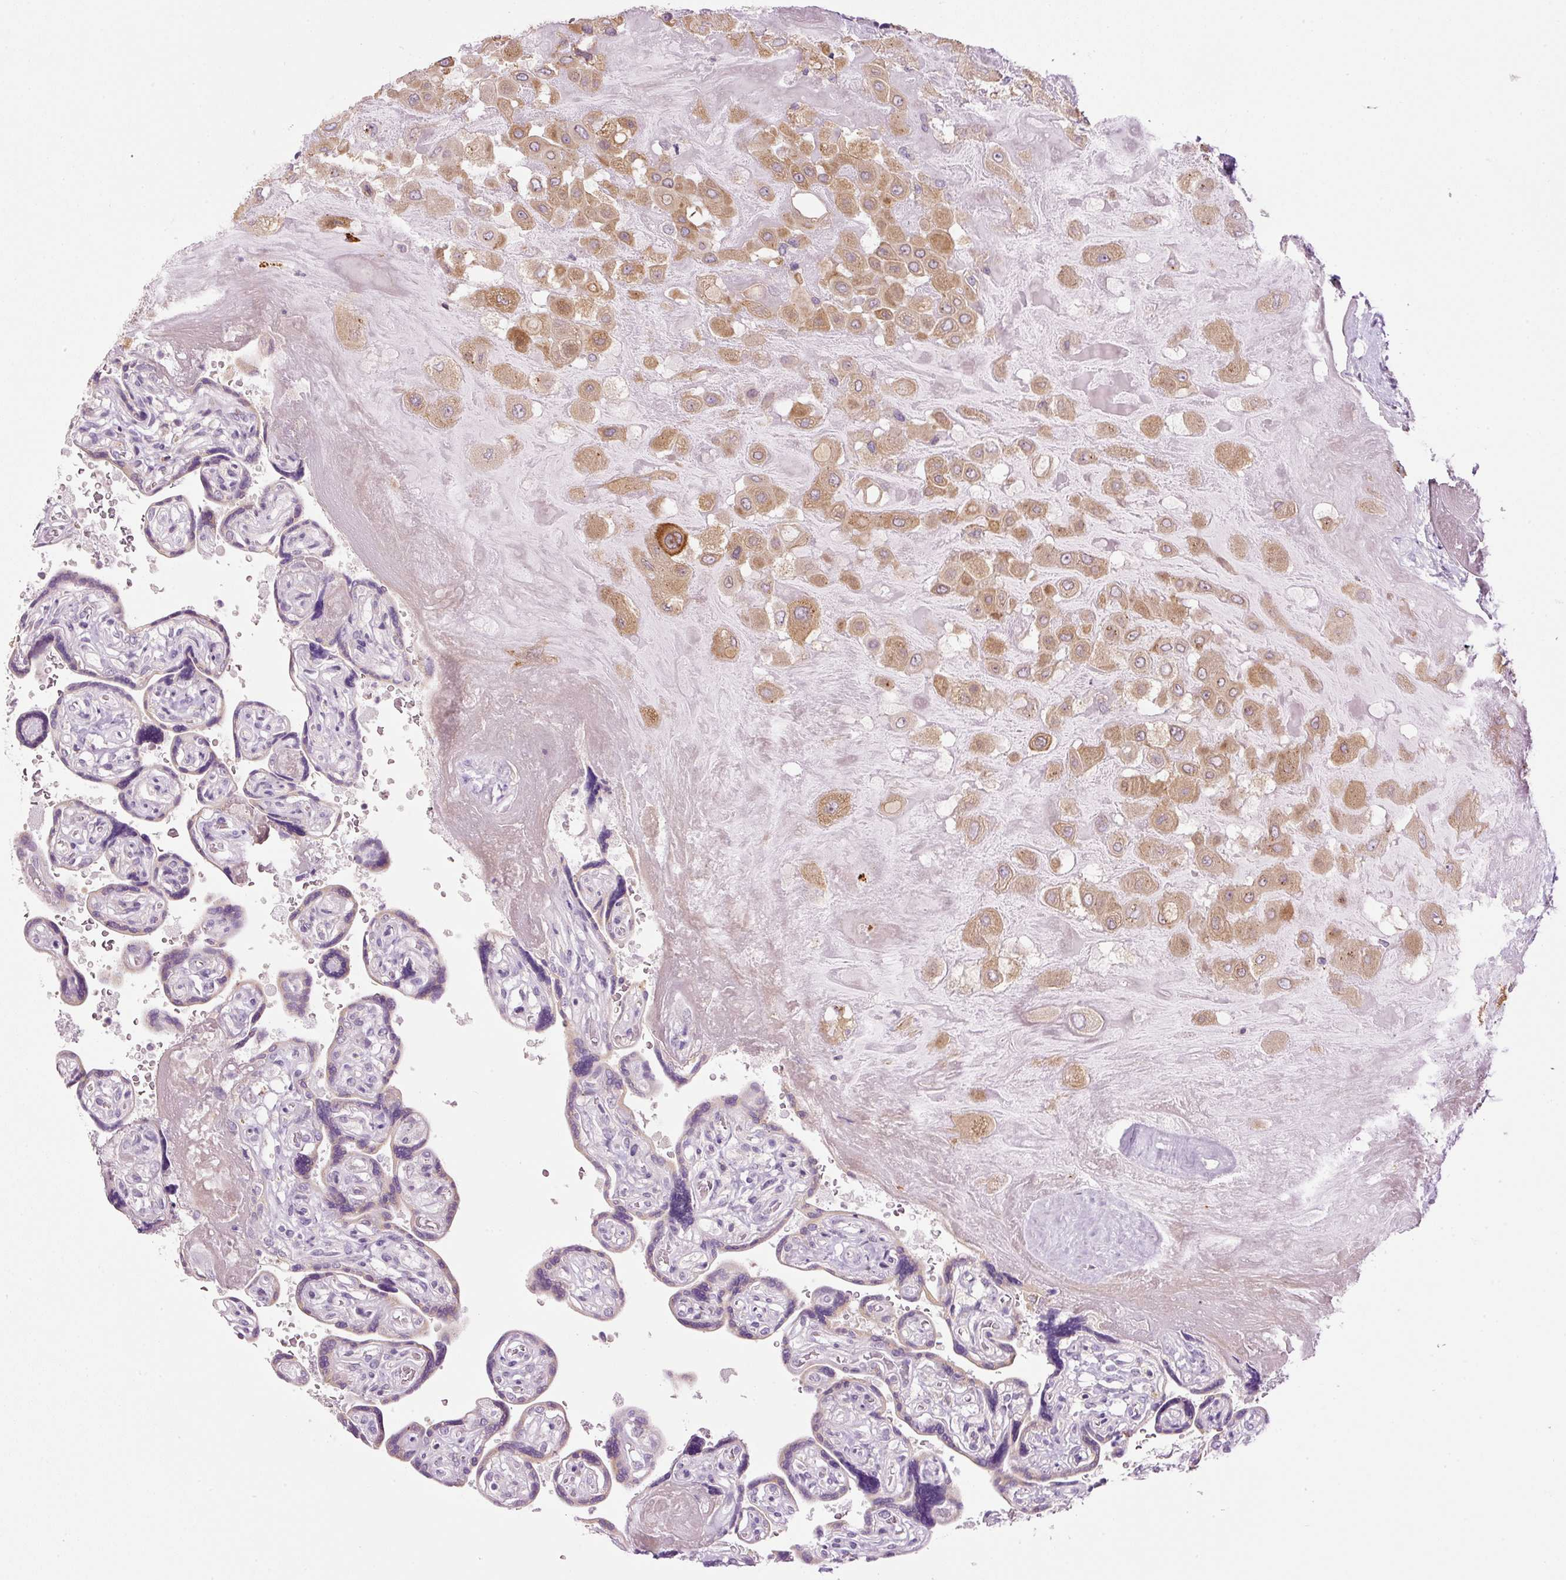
{"staining": {"intensity": "moderate", "quantity": ">75%", "location": "cytoplasmic/membranous"}, "tissue": "placenta", "cell_type": "Decidual cells", "image_type": "normal", "snomed": [{"axis": "morphology", "description": "Normal tissue, NOS"}, {"axis": "topography", "description": "Placenta"}], "caption": "The histopathology image shows staining of normal placenta, revealing moderate cytoplasmic/membranous protein expression (brown color) within decidual cells.", "gene": "ZNF639", "patient": {"sex": "female", "age": 32}}